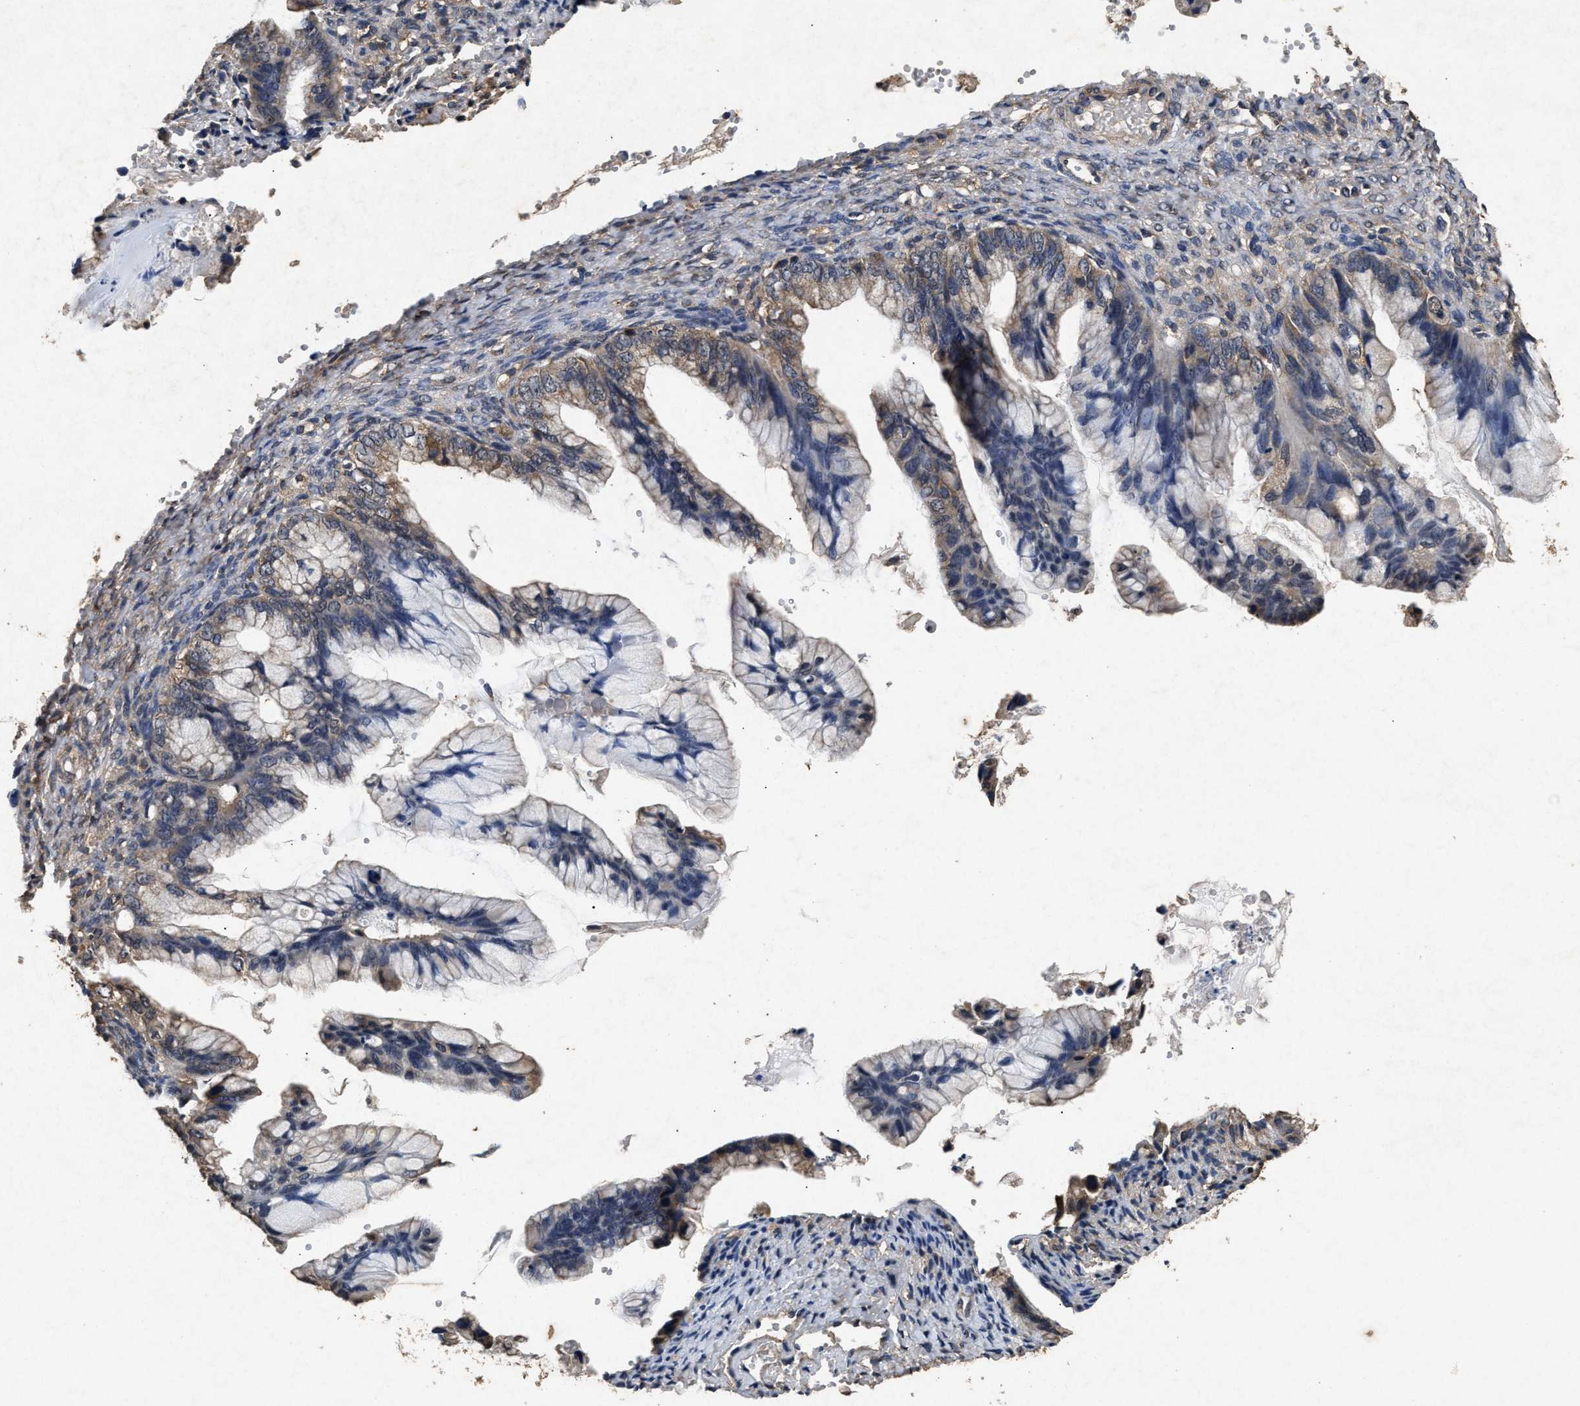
{"staining": {"intensity": "moderate", "quantity": "25%-75%", "location": "cytoplasmic/membranous"}, "tissue": "ovarian cancer", "cell_type": "Tumor cells", "image_type": "cancer", "snomed": [{"axis": "morphology", "description": "Cystadenocarcinoma, mucinous, NOS"}, {"axis": "topography", "description": "Ovary"}], "caption": "Brown immunohistochemical staining in human ovarian mucinous cystadenocarcinoma shows moderate cytoplasmic/membranous positivity in about 25%-75% of tumor cells. Immunohistochemistry stains the protein in brown and the nuclei are stained blue.", "gene": "PDAP1", "patient": {"sex": "female", "age": 36}}